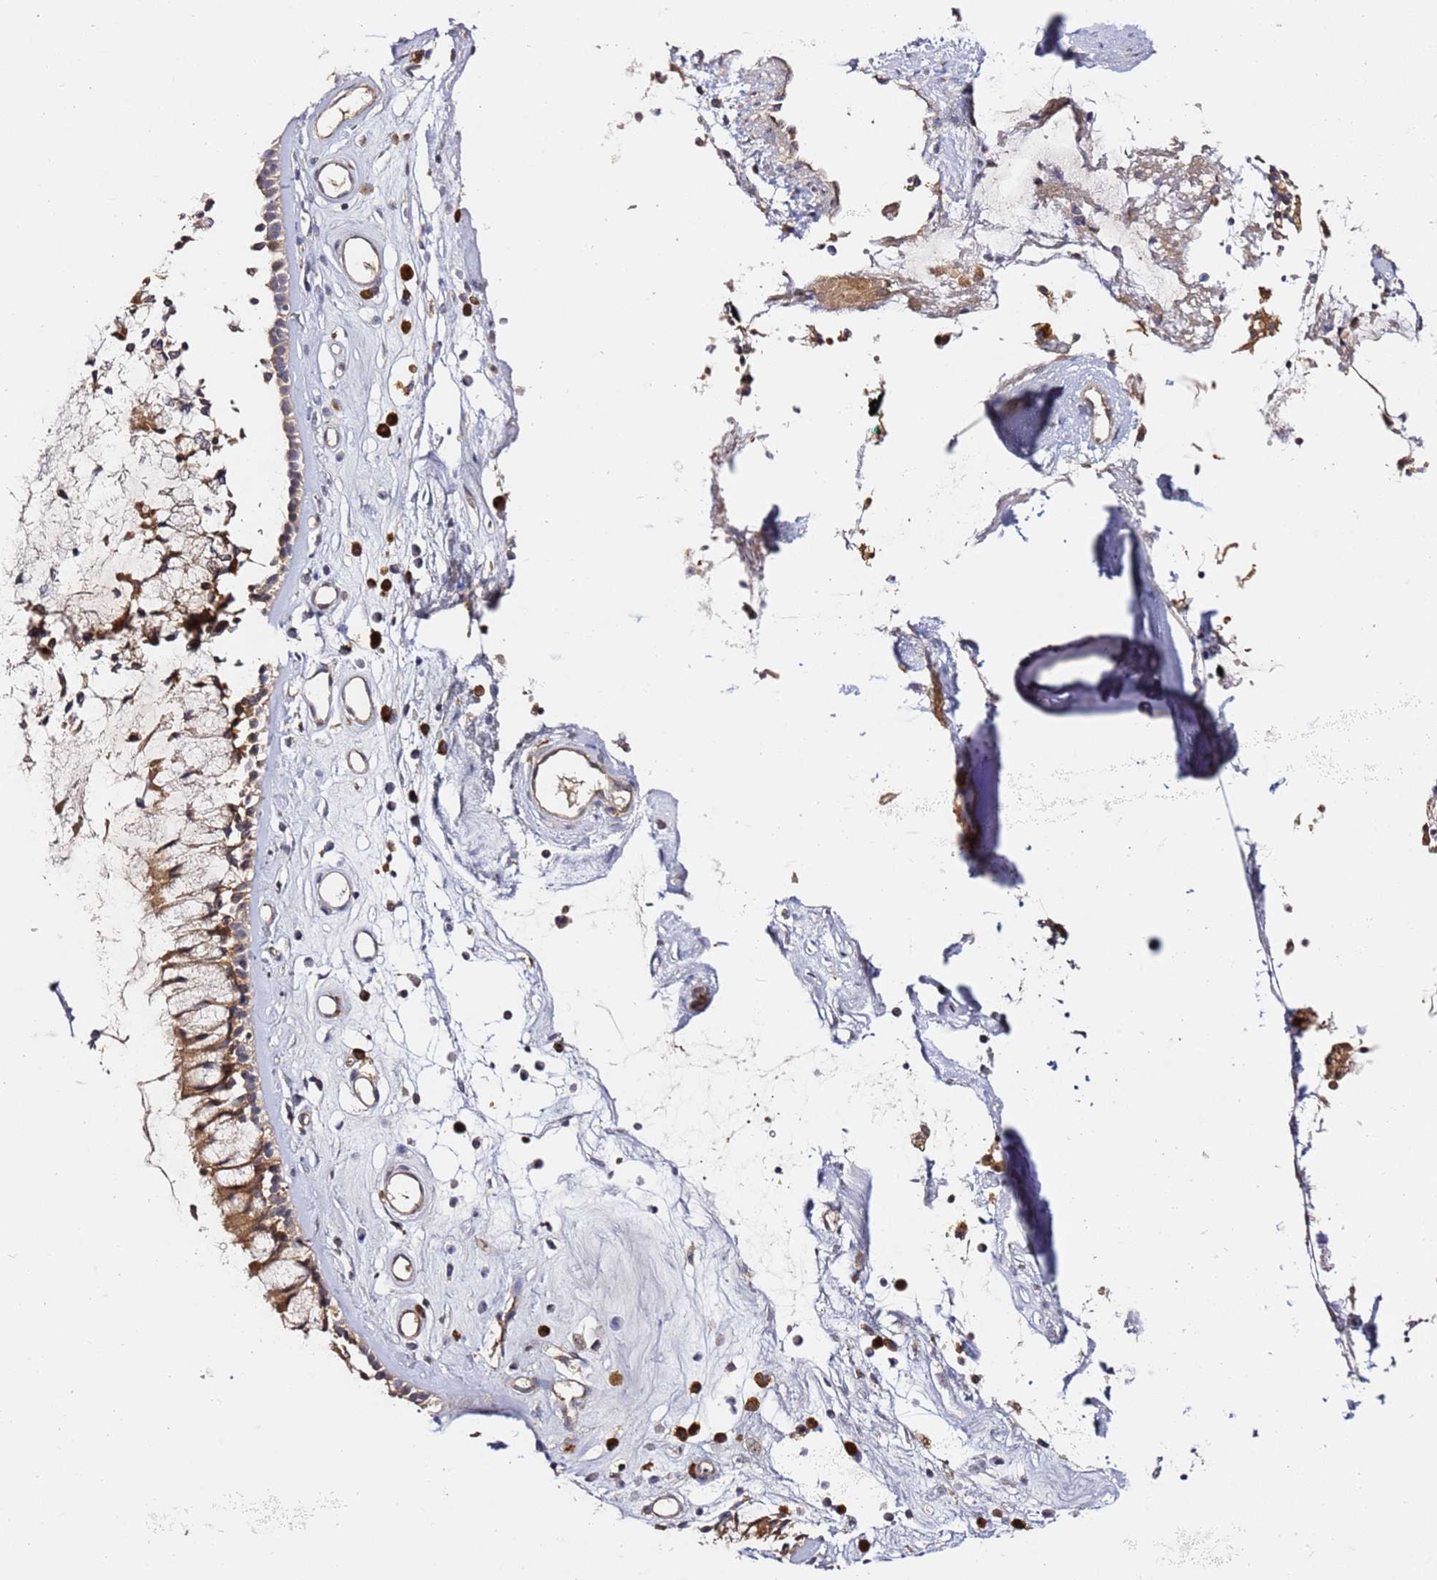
{"staining": {"intensity": "moderate", "quantity": ">75%", "location": "cytoplasmic/membranous"}, "tissue": "nasopharynx", "cell_type": "Respiratory epithelial cells", "image_type": "normal", "snomed": [{"axis": "morphology", "description": "Normal tissue, NOS"}, {"axis": "morphology", "description": "Inflammation, NOS"}, {"axis": "topography", "description": "Nasopharynx"}], "caption": "This is an image of immunohistochemistry (IHC) staining of benign nasopharynx, which shows moderate positivity in the cytoplasmic/membranous of respiratory epithelial cells.", "gene": "OSBPL2", "patient": {"sex": "male", "age": 29}}